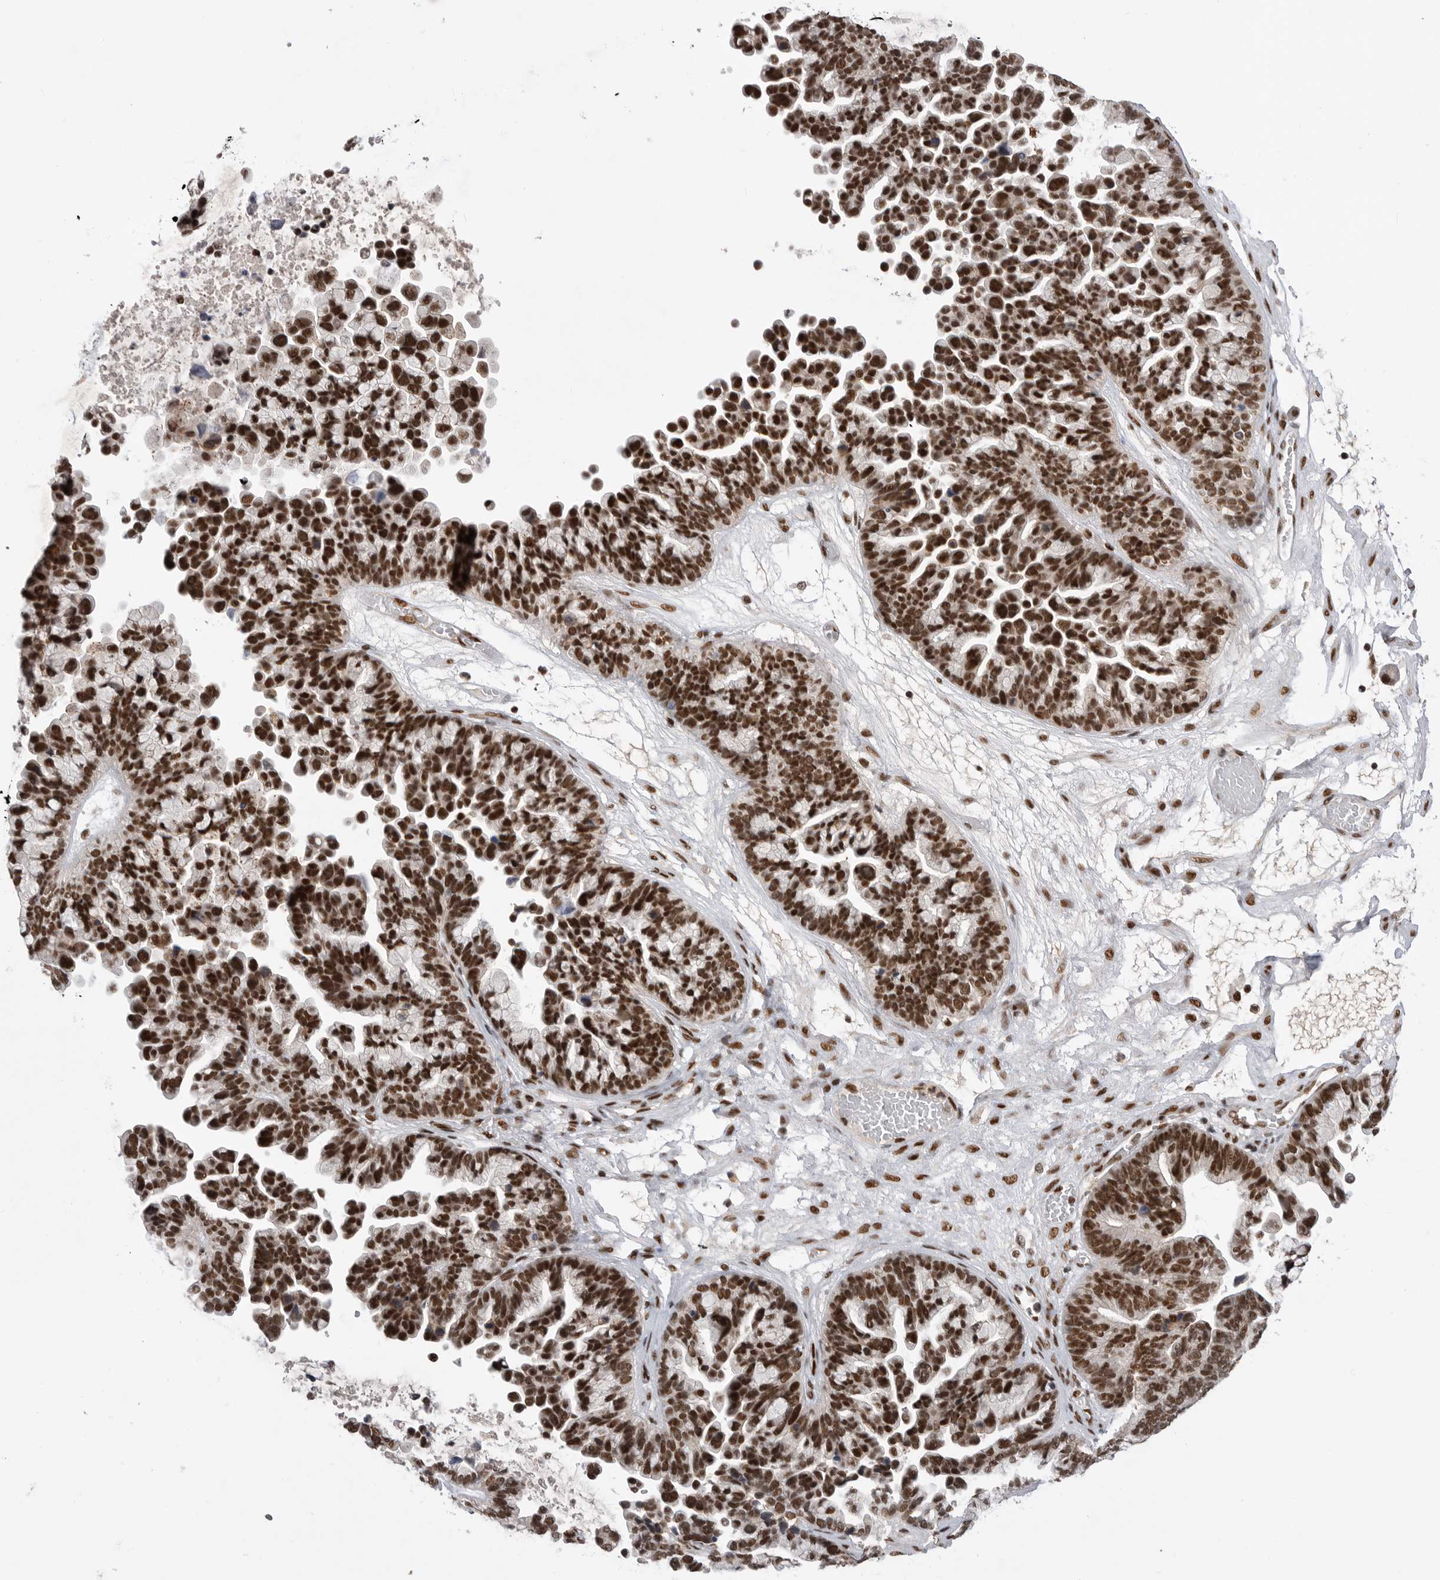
{"staining": {"intensity": "strong", "quantity": ">75%", "location": "nuclear"}, "tissue": "ovarian cancer", "cell_type": "Tumor cells", "image_type": "cancer", "snomed": [{"axis": "morphology", "description": "Cystadenocarcinoma, serous, NOS"}, {"axis": "topography", "description": "Ovary"}], "caption": "Ovarian serous cystadenocarcinoma tissue exhibits strong nuclear staining in about >75% of tumor cells, visualized by immunohistochemistry.", "gene": "PPP1R8", "patient": {"sex": "female", "age": 56}}